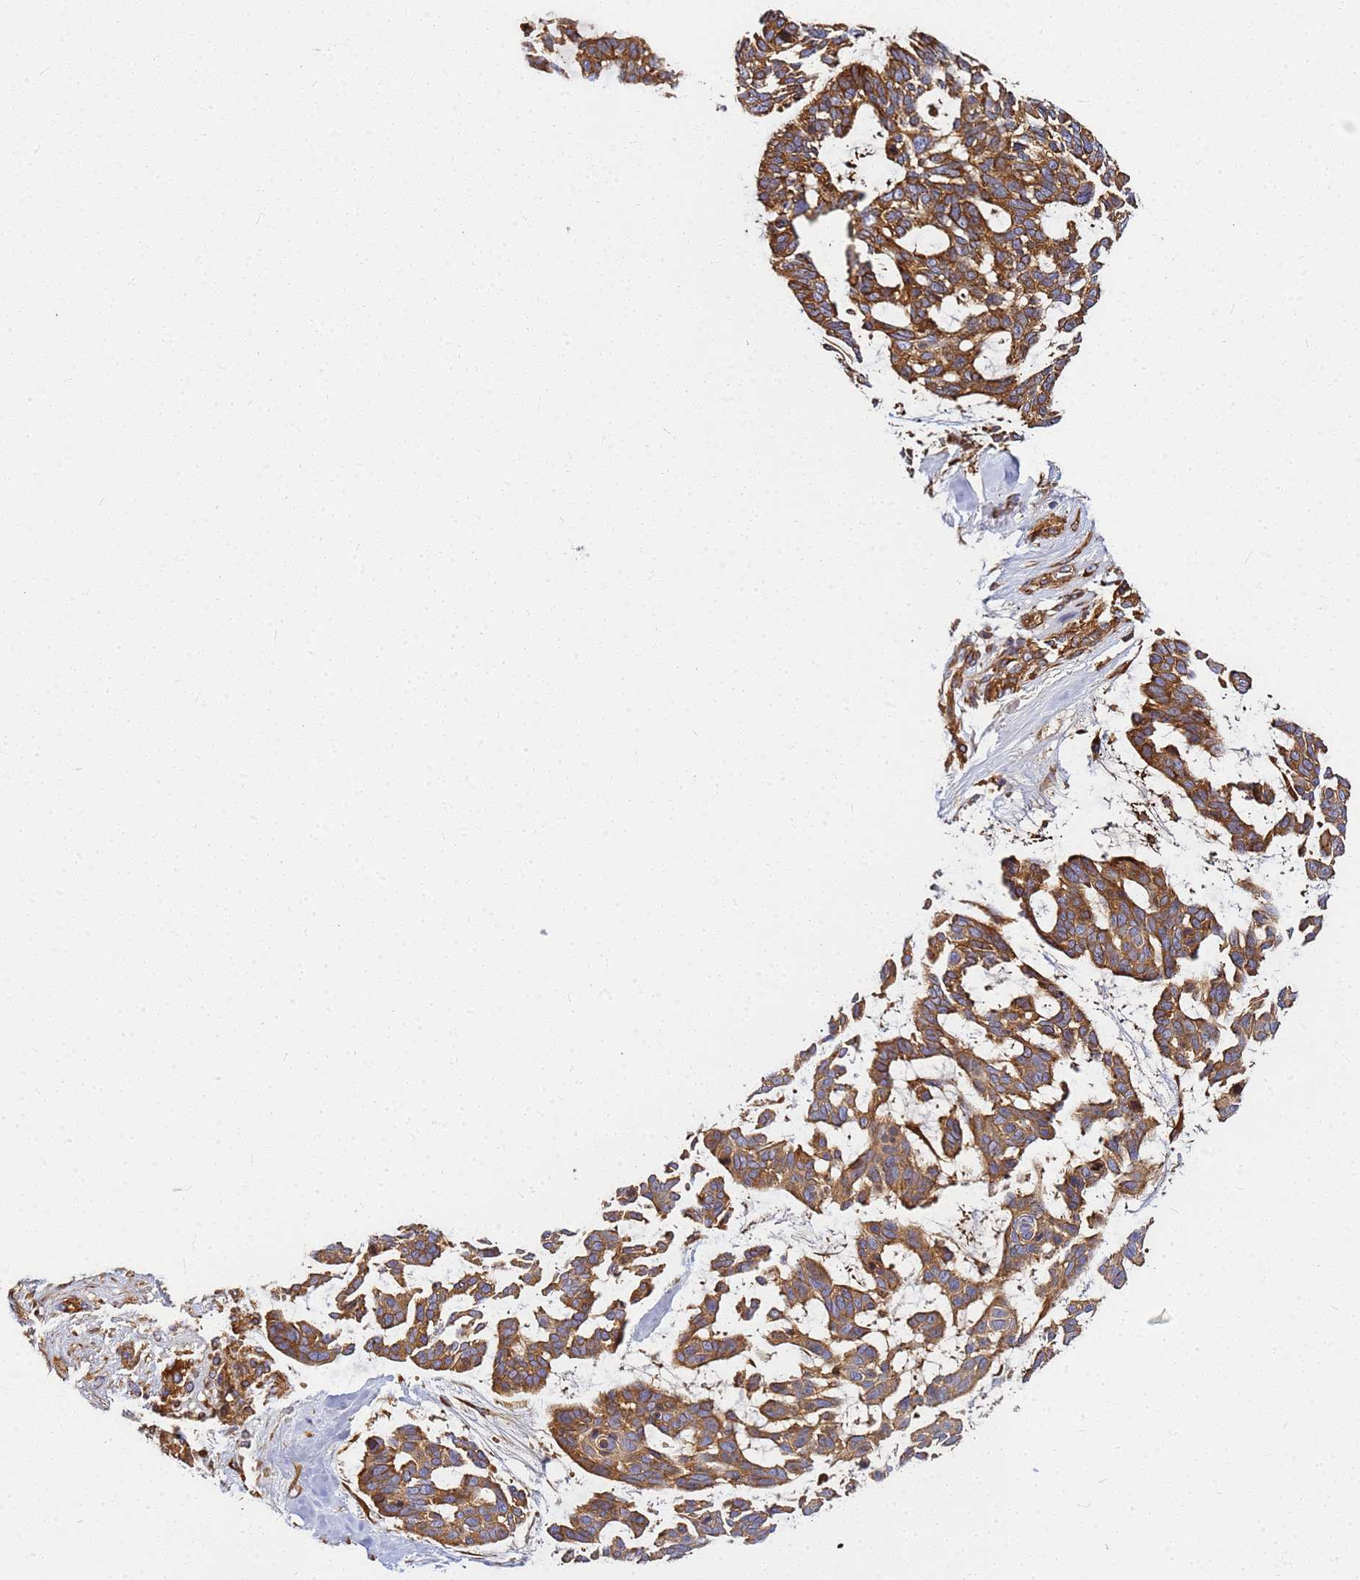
{"staining": {"intensity": "moderate", "quantity": ">75%", "location": "cytoplasmic/membranous"}, "tissue": "skin cancer", "cell_type": "Tumor cells", "image_type": "cancer", "snomed": [{"axis": "morphology", "description": "Basal cell carcinoma"}, {"axis": "topography", "description": "Skin"}], "caption": "This histopathology image exhibits IHC staining of skin cancer (basal cell carcinoma), with medium moderate cytoplasmic/membranous expression in about >75% of tumor cells.", "gene": "C2CD5", "patient": {"sex": "male", "age": 88}}